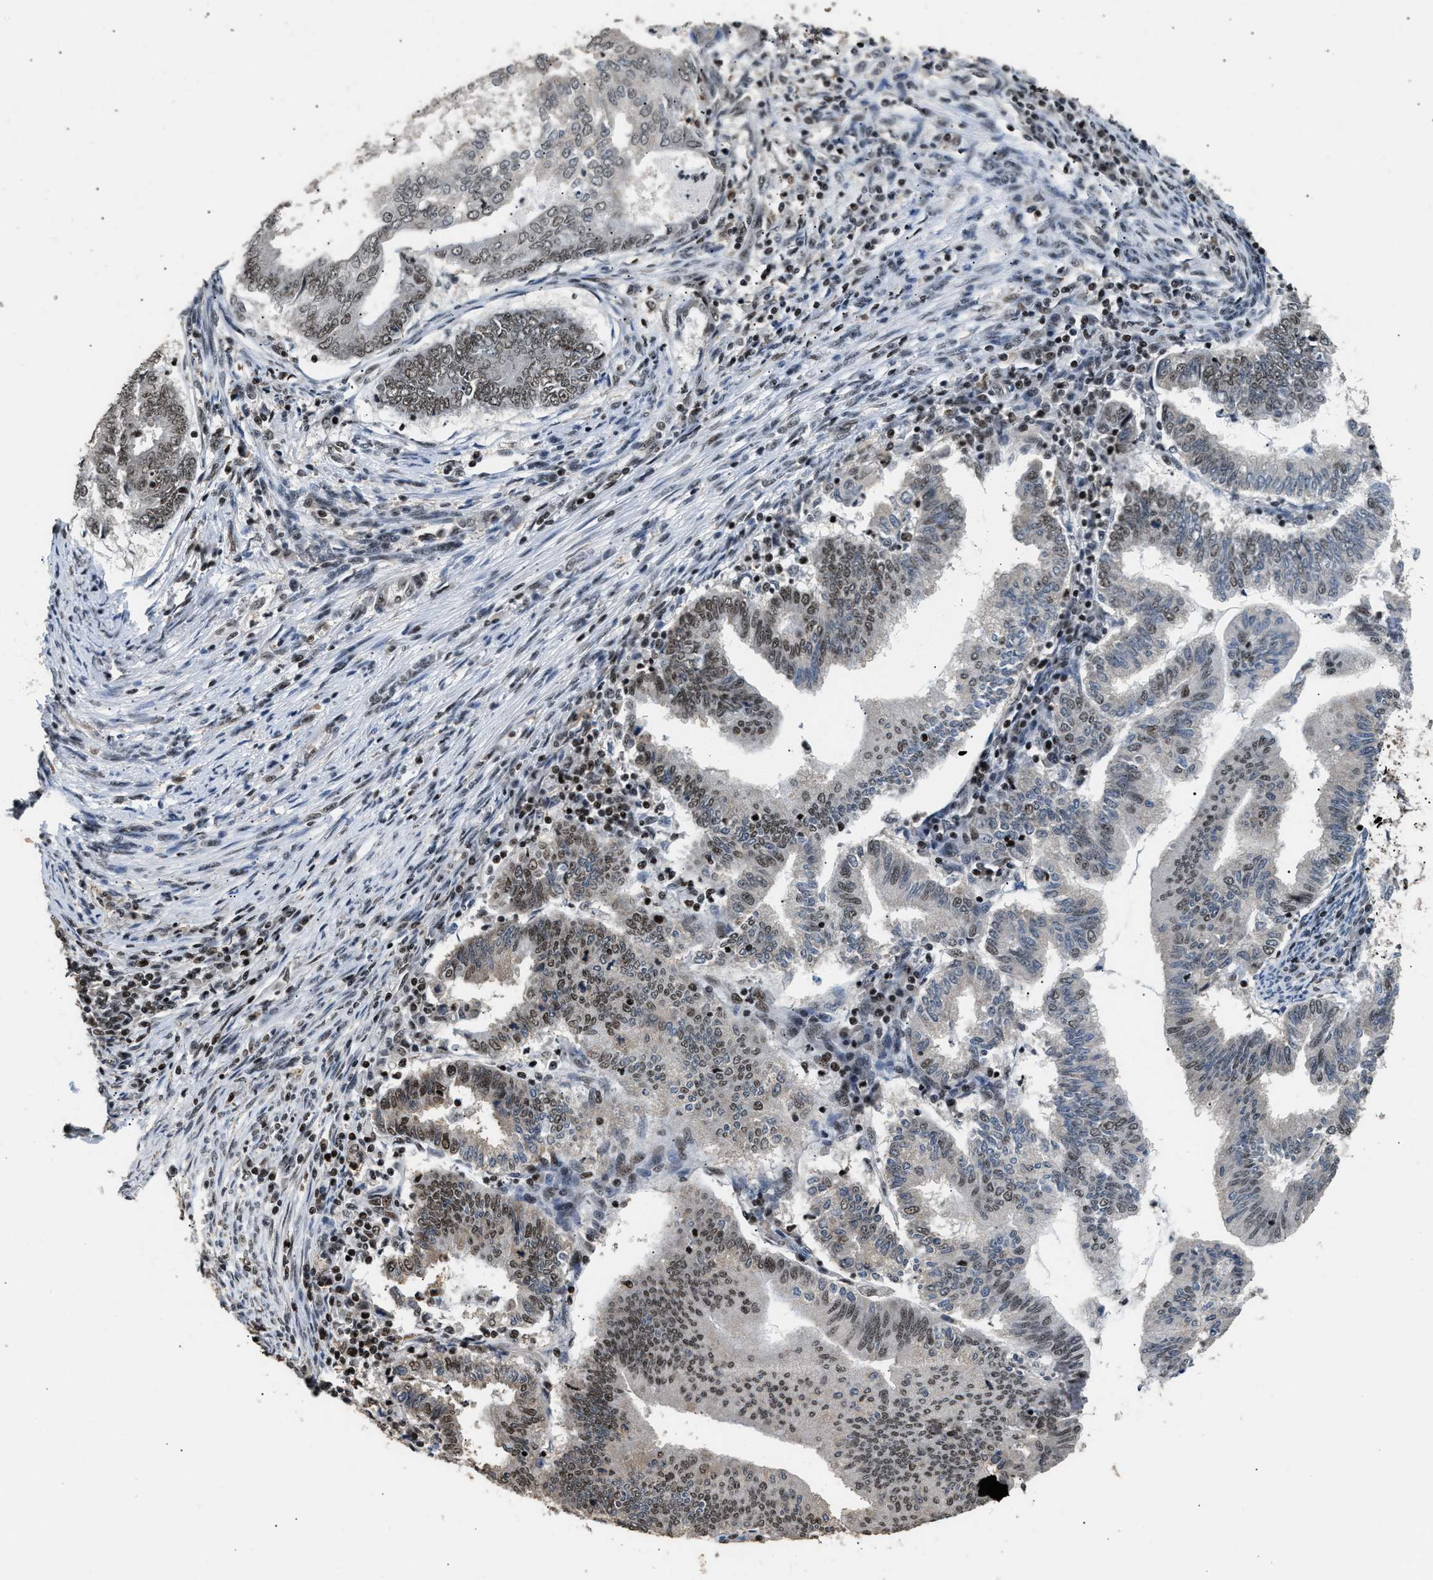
{"staining": {"intensity": "weak", "quantity": "25%-75%", "location": "nuclear"}, "tissue": "endometrial cancer", "cell_type": "Tumor cells", "image_type": "cancer", "snomed": [{"axis": "morphology", "description": "Polyp, NOS"}, {"axis": "morphology", "description": "Adenocarcinoma, NOS"}, {"axis": "morphology", "description": "Adenoma, NOS"}, {"axis": "topography", "description": "Endometrium"}], "caption": "Tumor cells demonstrate low levels of weak nuclear staining in about 25%-75% of cells in endometrial adenoma.", "gene": "RAD21", "patient": {"sex": "female", "age": 79}}